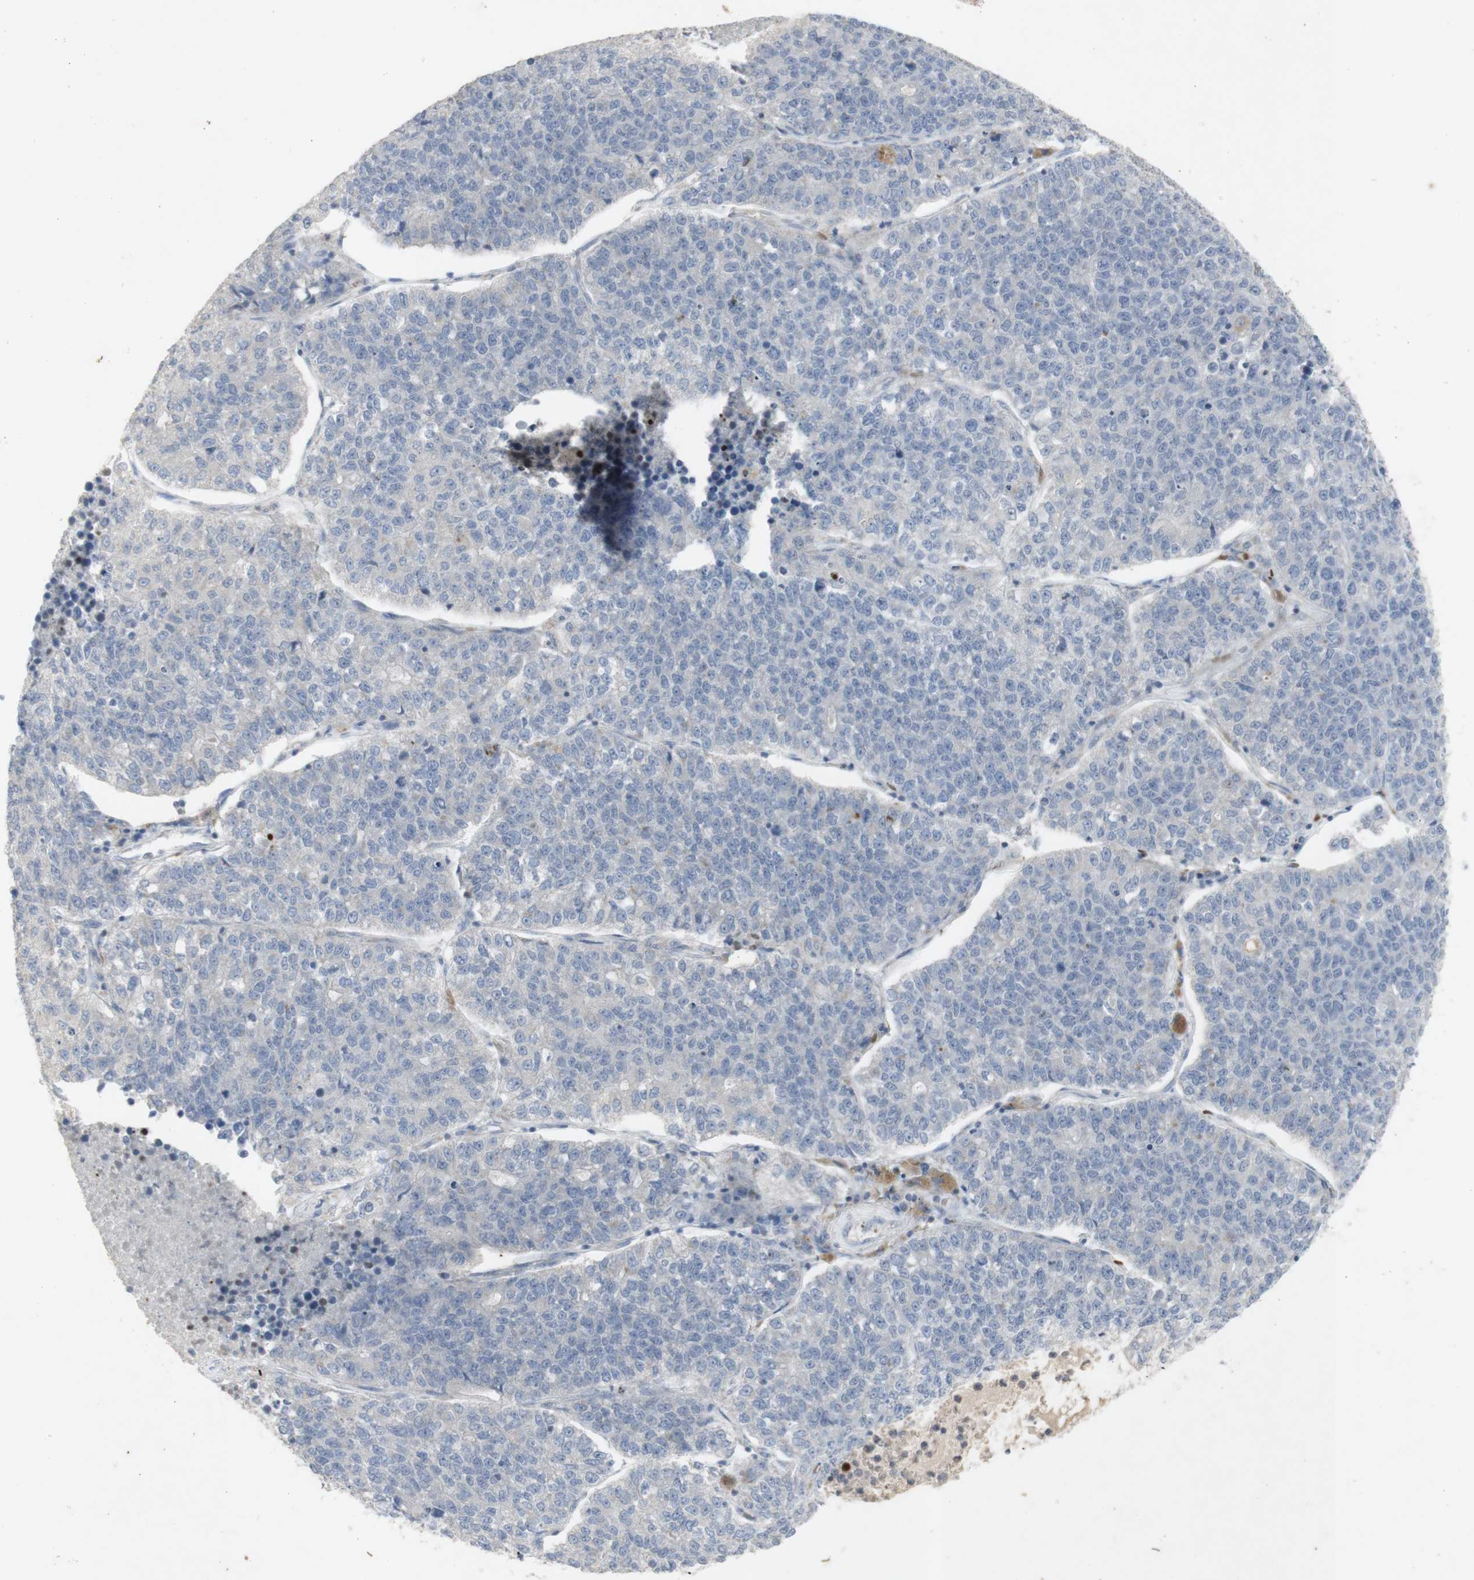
{"staining": {"intensity": "negative", "quantity": "none", "location": "none"}, "tissue": "lung cancer", "cell_type": "Tumor cells", "image_type": "cancer", "snomed": [{"axis": "morphology", "description": "Adenocarcinoma, NOS"}, {"axis": "topography", "description": "Lung"}], "caption": "Tumor cells are negative for protein expression in human adenocarcinoma (lung). (Stains: DAB IHC with hematoxylin counter stain, Microscopy: brightfield microscopy at high magnification).", "gene": "INS", "patient": {"sex": "male", "age": 49}}